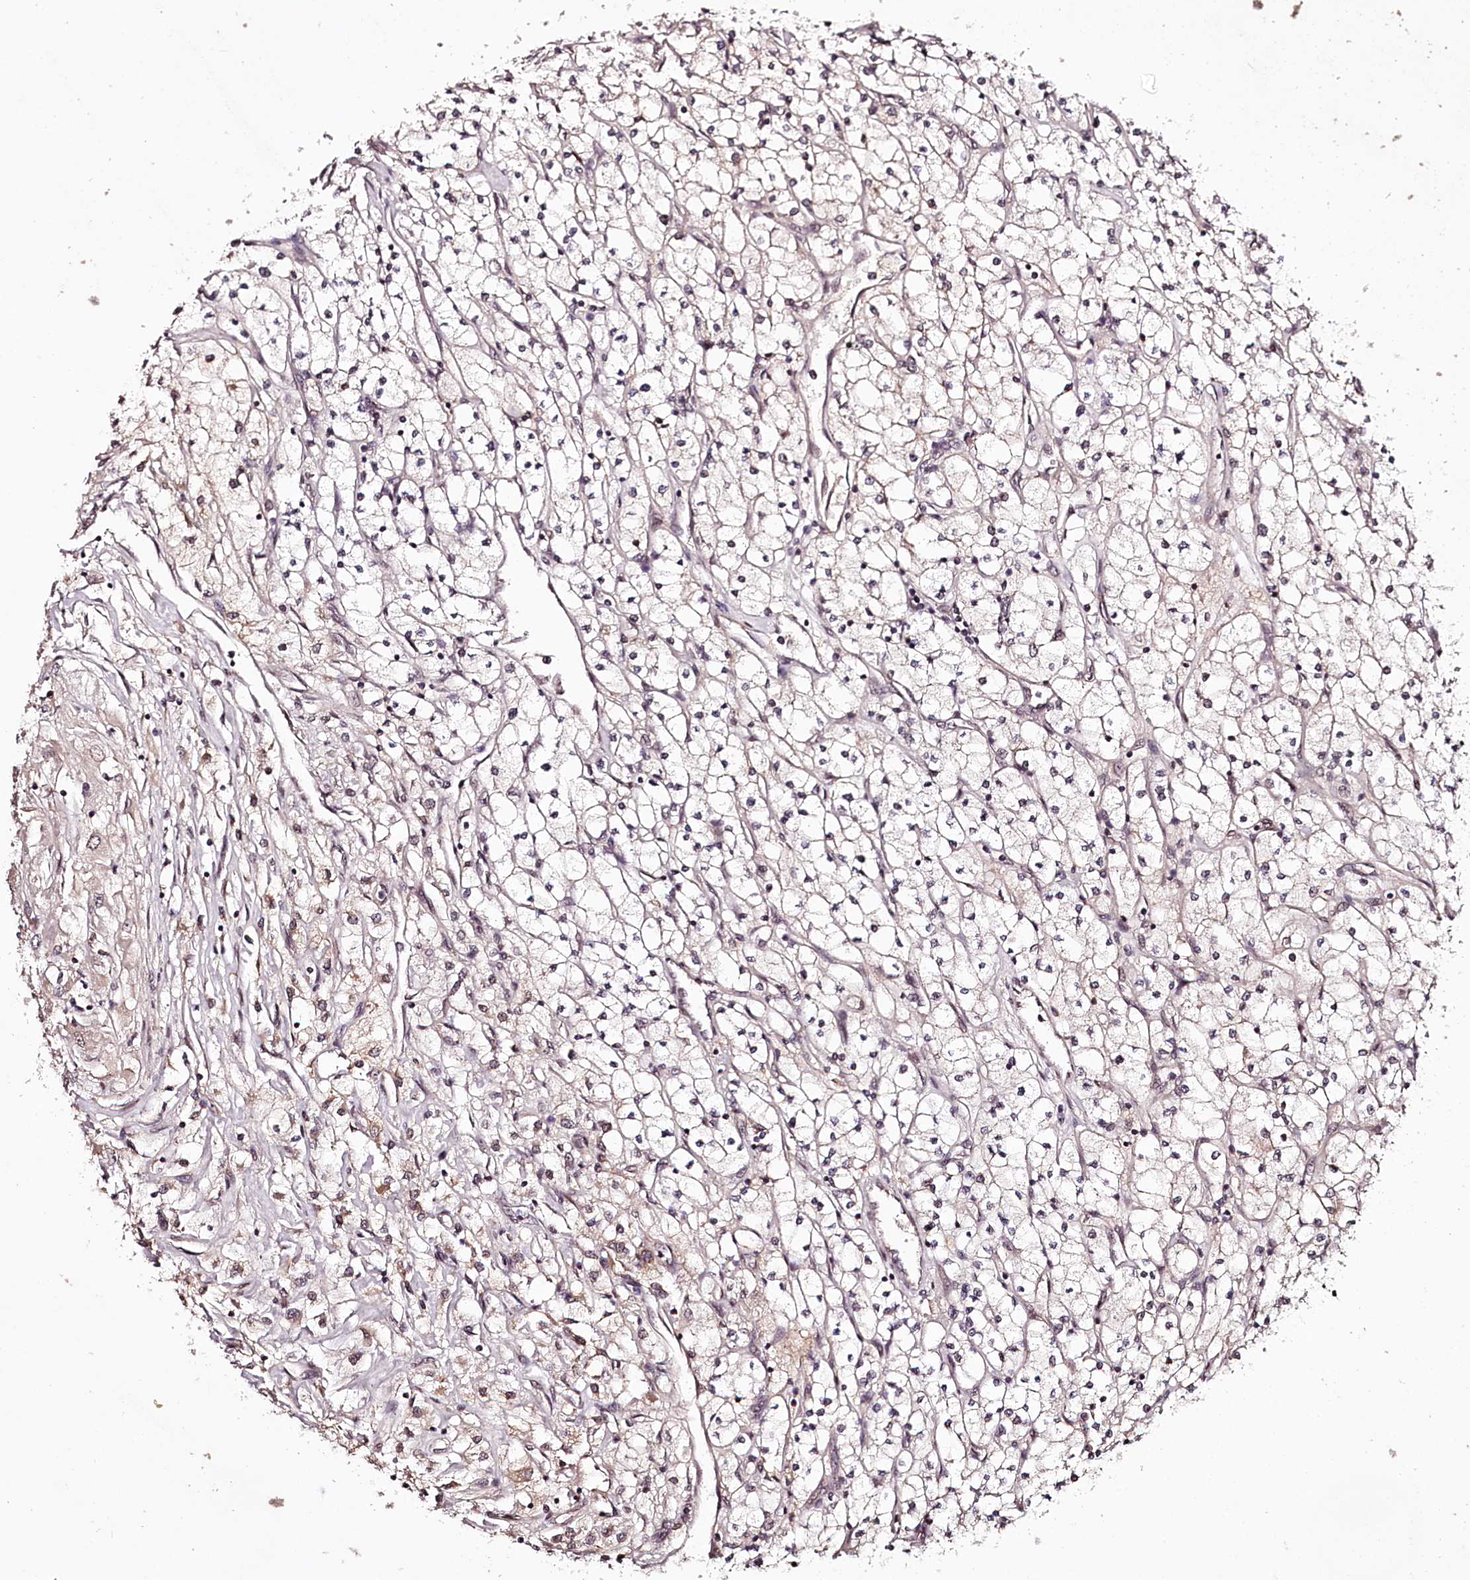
{"staining": {"intensity": "weak", "quantity": "<25%", "location": "nuclear"}, "tissue": "renal cancer", "cell_type": "Tumor cells", "image_type": "cancer", "snomed": [{"axis": "morphology", "description": "Adenocarcinoma, NOS"}, {"axis": "topography", "description": "Kidney"}], "caption": "The micrograph displays no staining of tumor cells in renal cancer.", "gene": "TTC33", "patient": {"sex": "male", "age": 80}}